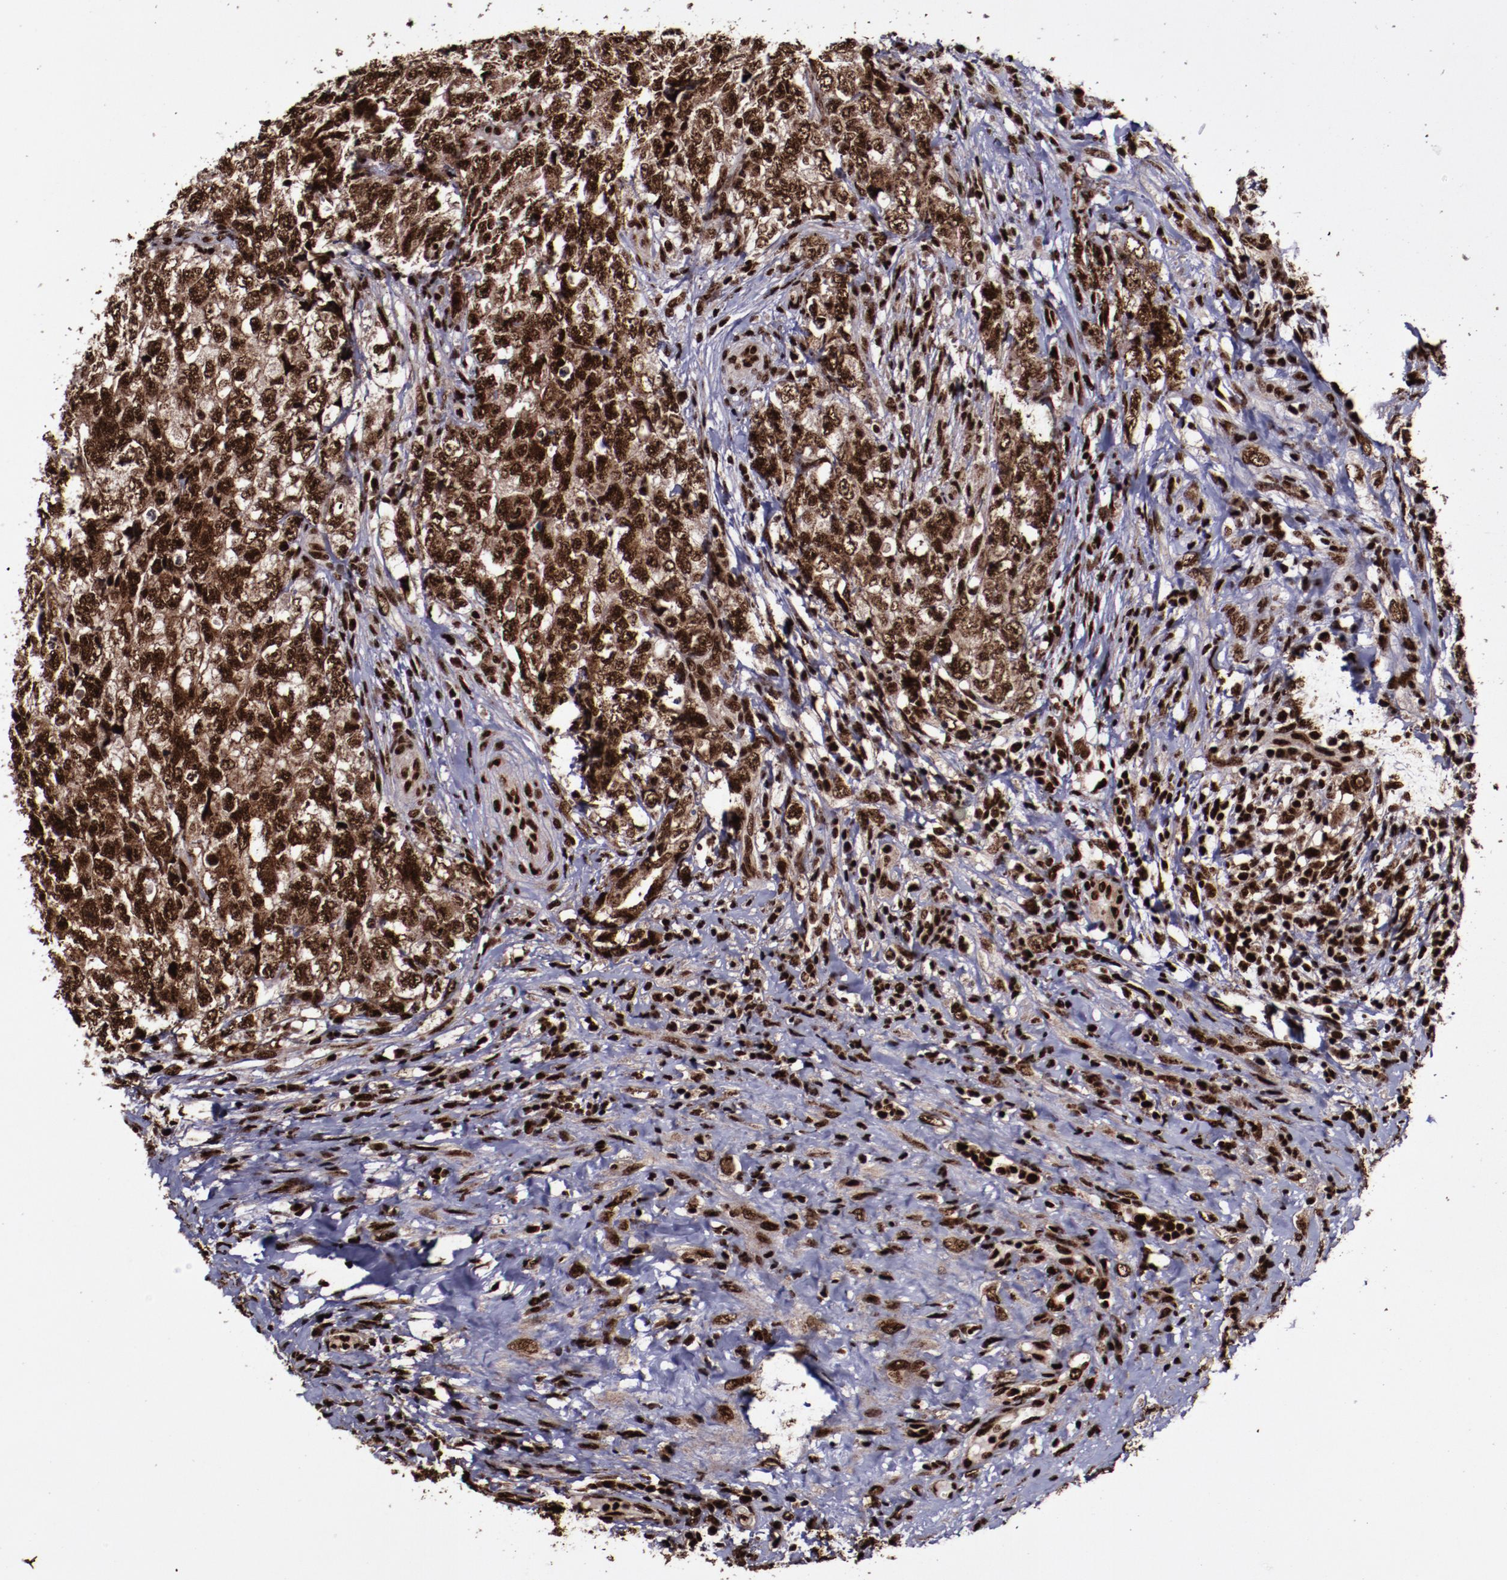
{"staining": {"intensity": "strong", "quantity": ">75%", "location": "cytoplasmic/membranous,nuclear"}, "tissue": "testis cancer", "cell_type": "Tumor cells", "image_type": "cancer", "snomed": [{"axis": "morphology", "description": "Carcinoma, Embryonal, NOS"}, {"axis": "topography", "description": "Testis"}], "caption": "Strong cytoplasmic/membranous and nuclear positivity is seen in approximately >75% of tumor cells in testis cancer.", "gene": "SNW1", "patient": {"sex": "male", "age": 31}}